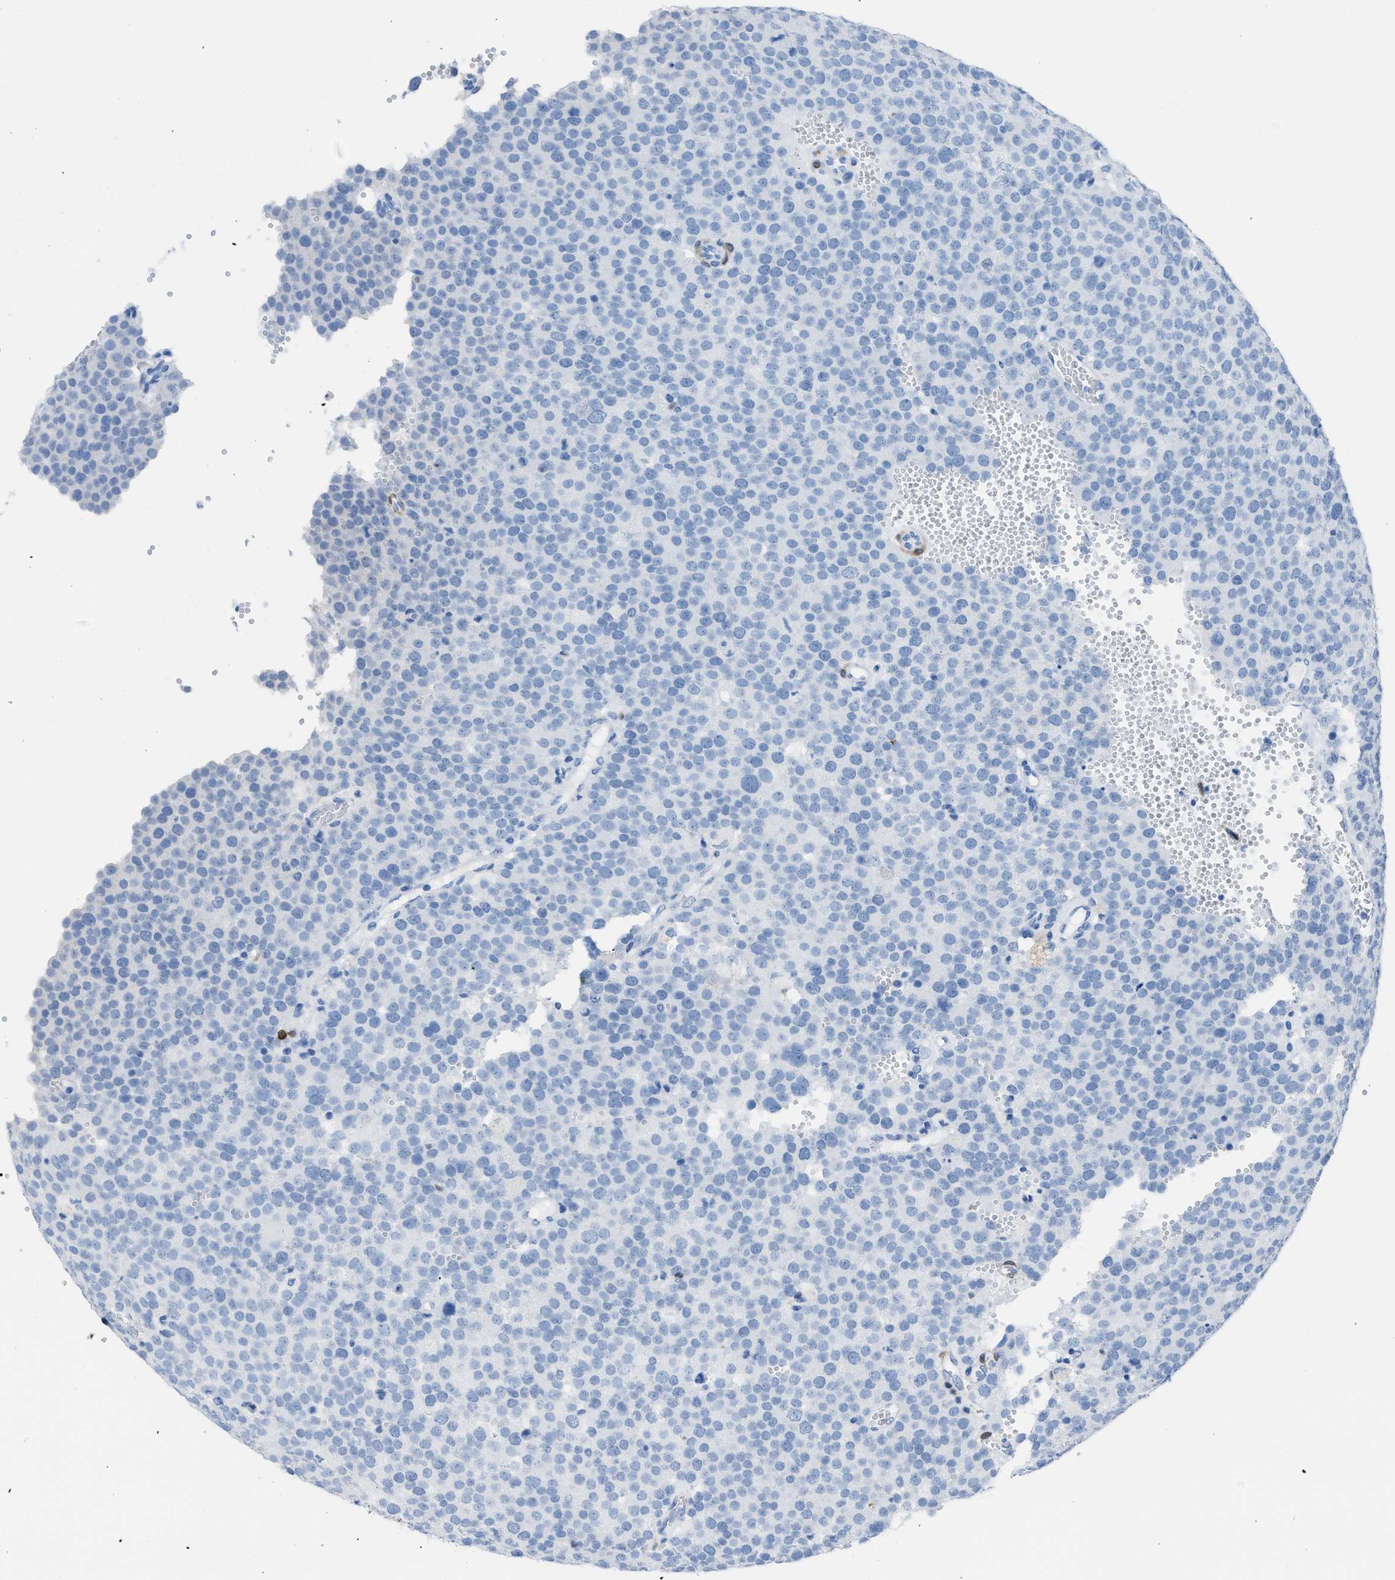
{"staining": {"intensity": "negative", "quantity": "none", "location": "none"}, "tissue": "testis cancer", "cell_type": "Tumor cells", "image_type": "cancer", "snomed": [{"axis": "morphology", "description": "Normal tissue, NOS"}, {"axis": "morphology", "description": "Seminoma, NOS"}, {"axis": "topography", "description": "Testis"}], "caption": "Immunohistochemistry (IHC) of testis cancer demonstrates no expression in tumor cells.", "gene": "CDKN2A", "patient": {"sex": "male", "age": 71}}